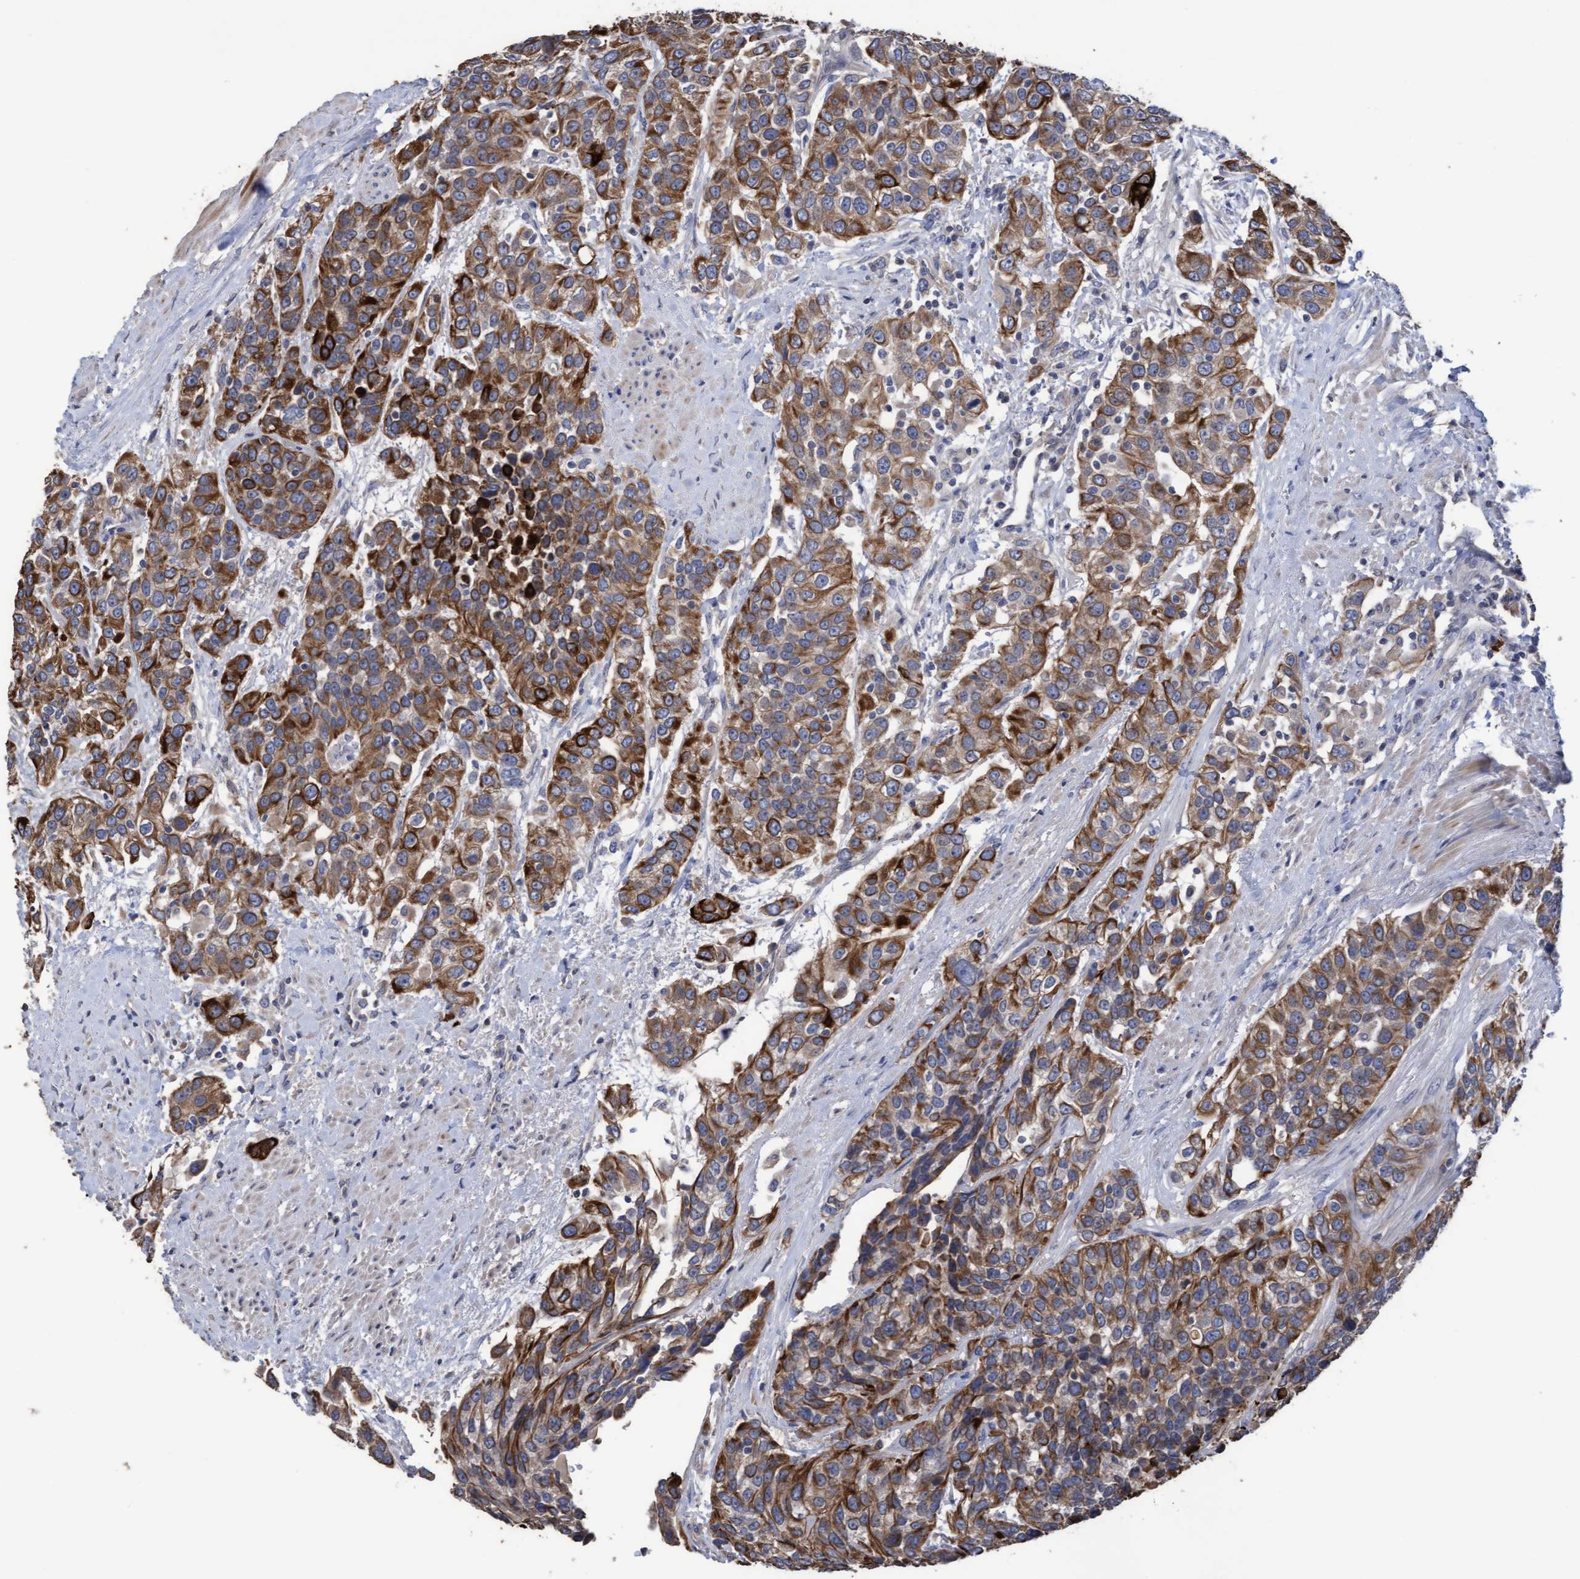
{"staining": {"intensity": "moderate", "quantity": ">75%", "location": "cytoplasmic/membranous"}, "tissue": "urothelial cancer", "cell_type": "Tumor cells", "image_type": "cancer", "snomed": [{"axis": "morphology", "description": "Urothelial carcinoma, High grade"}, {"axis": "topography", "description": "Urinary bladder"}], "caption": "Immunohistochemical staining of human urothelial cancer demonstrates medium levels of moderate cytoplasmic/membranous protein positivity in approximately >75% of tumor cells.", "gene": "KRT24", "patient": {"sex": "female", "age": 80}}